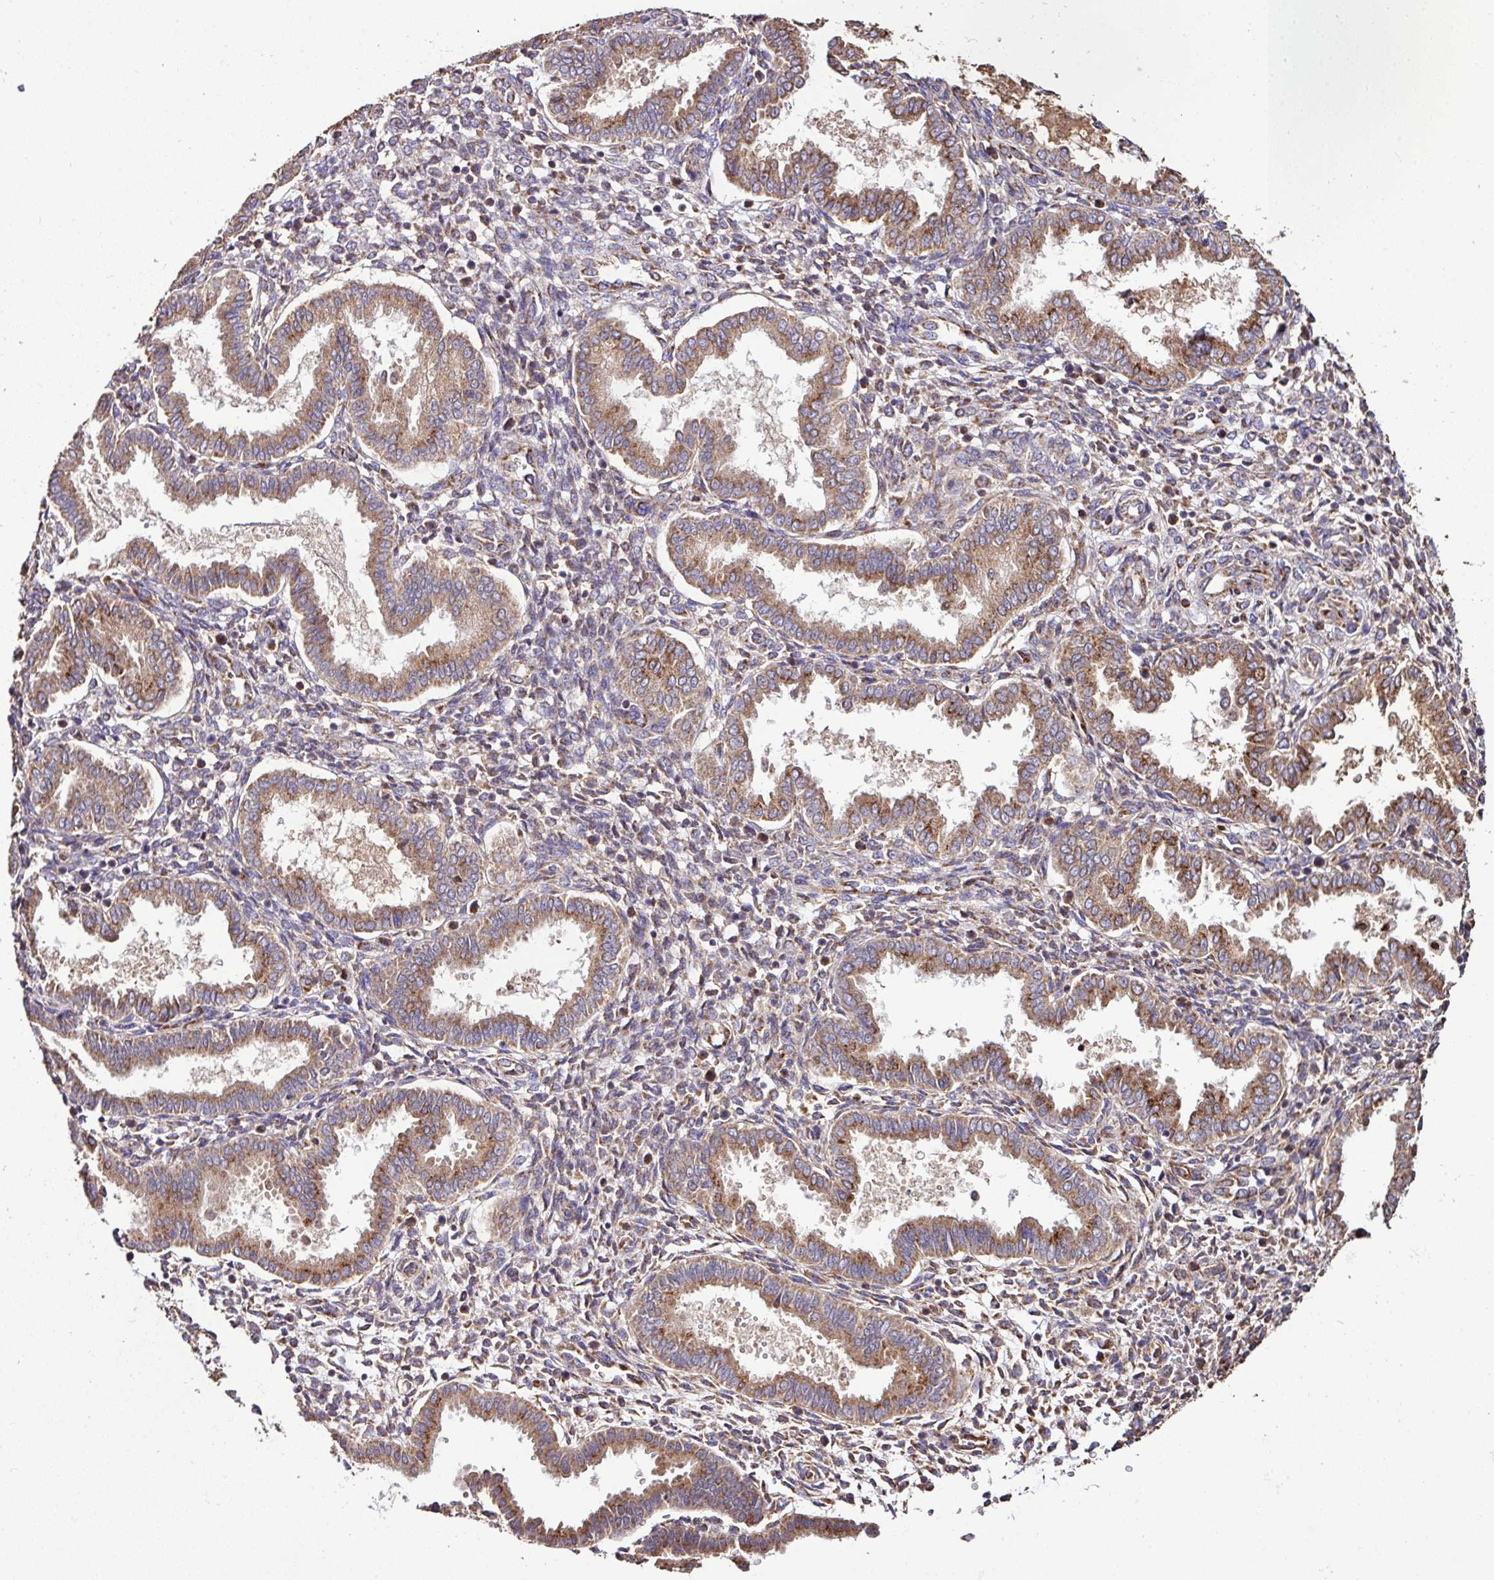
{"staining": {"intensity": "weak", "quantity": "25%-75%", "location": "cytoplasmic/membranous"}, "tissue": "endometrium", "cell_type": "Cells in endometrial stroma", "image_type": "normal", "snomed": [{"axis": "morphology", "description": "Normal tissue, NOS"}, {"axis": "topography", "description": "Endometrium"}], "caption": "Unremarkable endometrium displays weak cytoplasmic/membranous expression in about 25%-75% of cells in endometrial stroma, visualized by immunohistochemistry.", "gene": "CPD", "patient": {"sex": "female", "age": 24}}